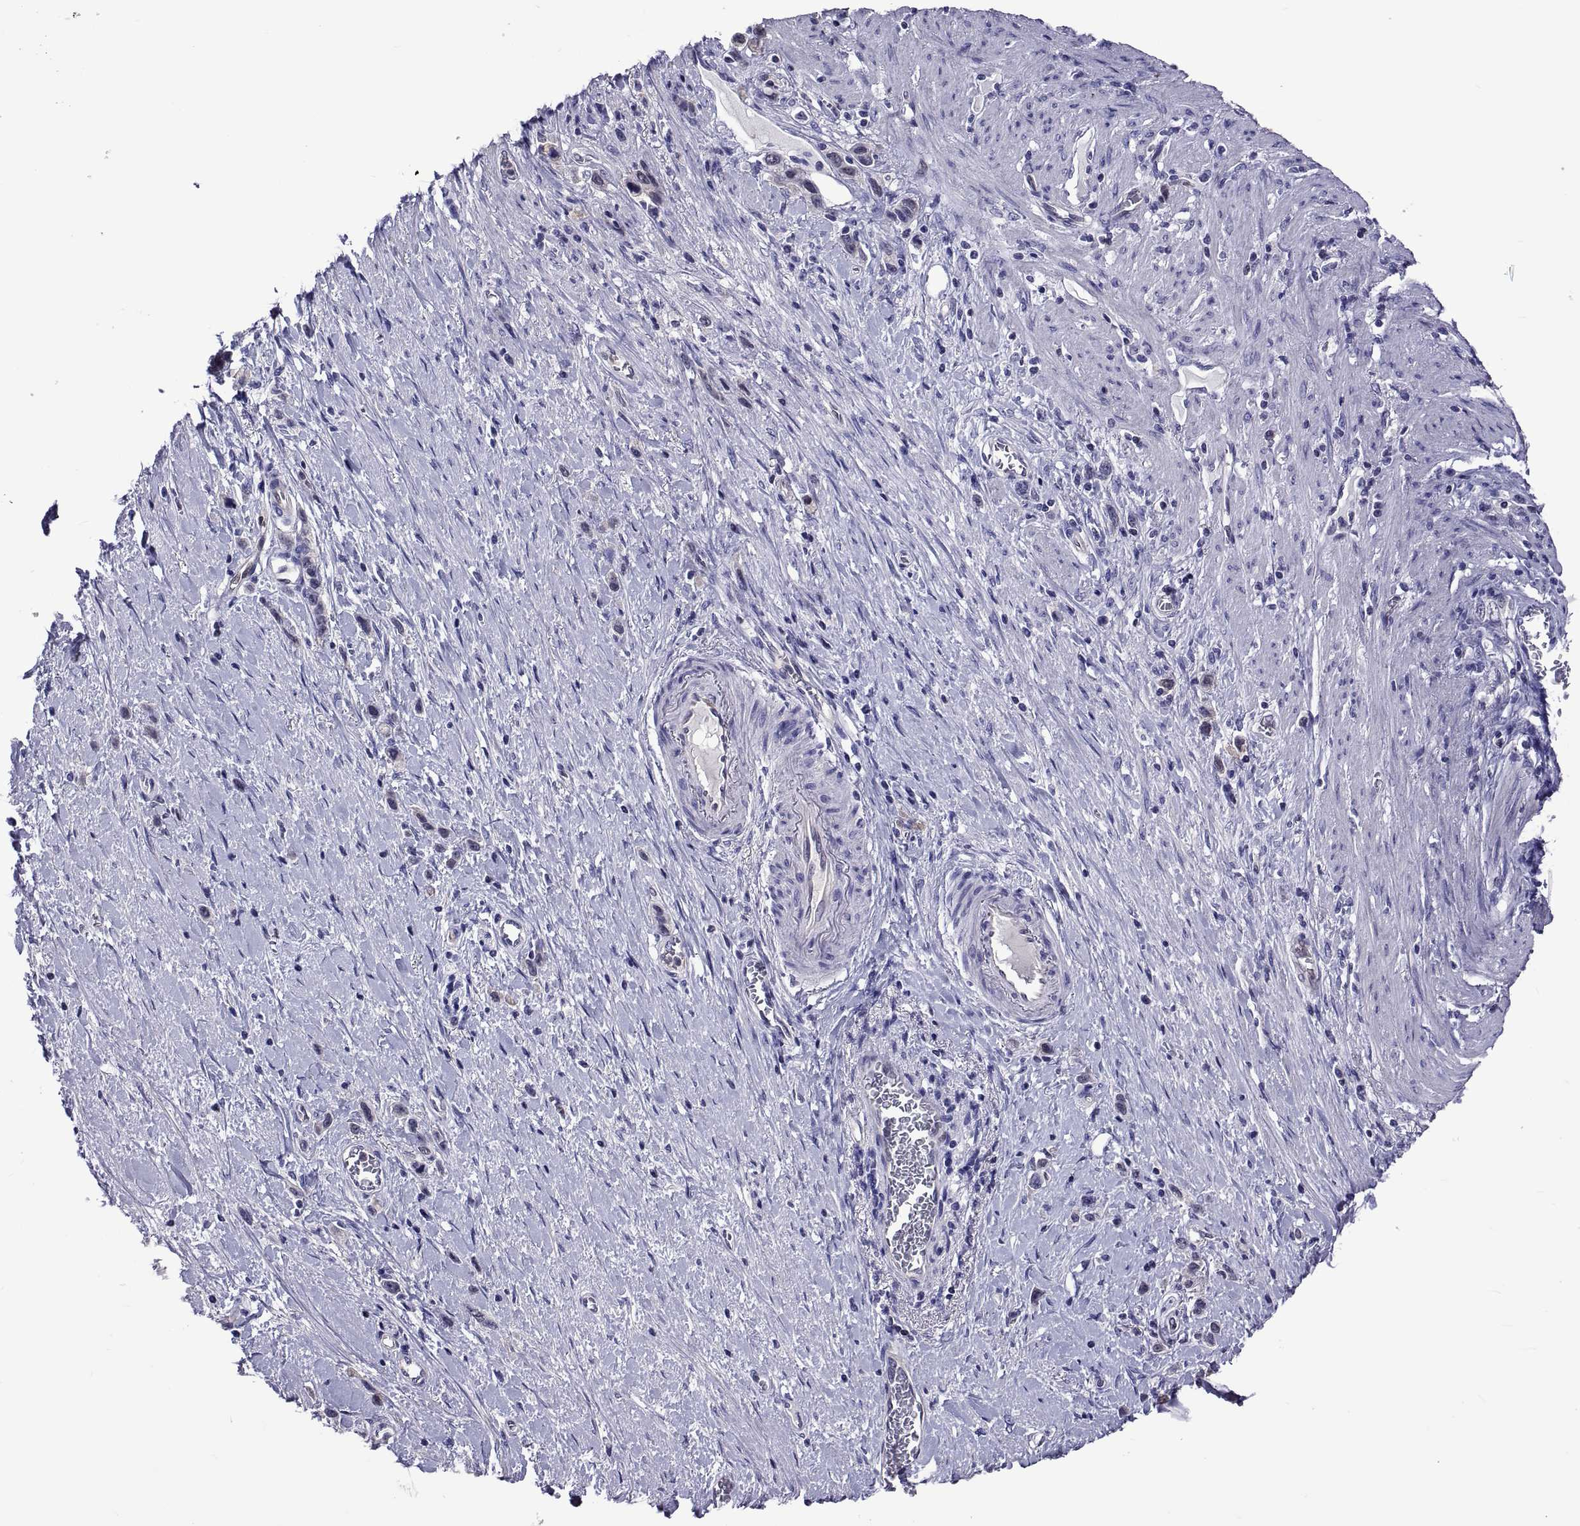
{"staining": {"intensity": "negative", "quantity": "none", "location": "none"}, "tissue": "stomach cancer", "cell_type": "Tumor cells", "image_type": "cancer", "snomed": [{"axis": "morphology", "description": "Normal tissue, NOS"}, {"axis": "morphology", "description": "Adenocarcinoma, NOS"}, {"axis": "morphology", "description": "Adenocarcinoma, High grade"}, {"axis": "topography", "description": "Stomach, upper"}, {"axis": "topography", "description": "Stomach"}], "caption": "IHC photomicrograph of neoplastic tissue: human adenocarcinoma (stomach) stained with DAB reveals no significant protein staining in tumor cells.", "gene": "LCN9", "patient": {"sex": "female", "age": 65}}